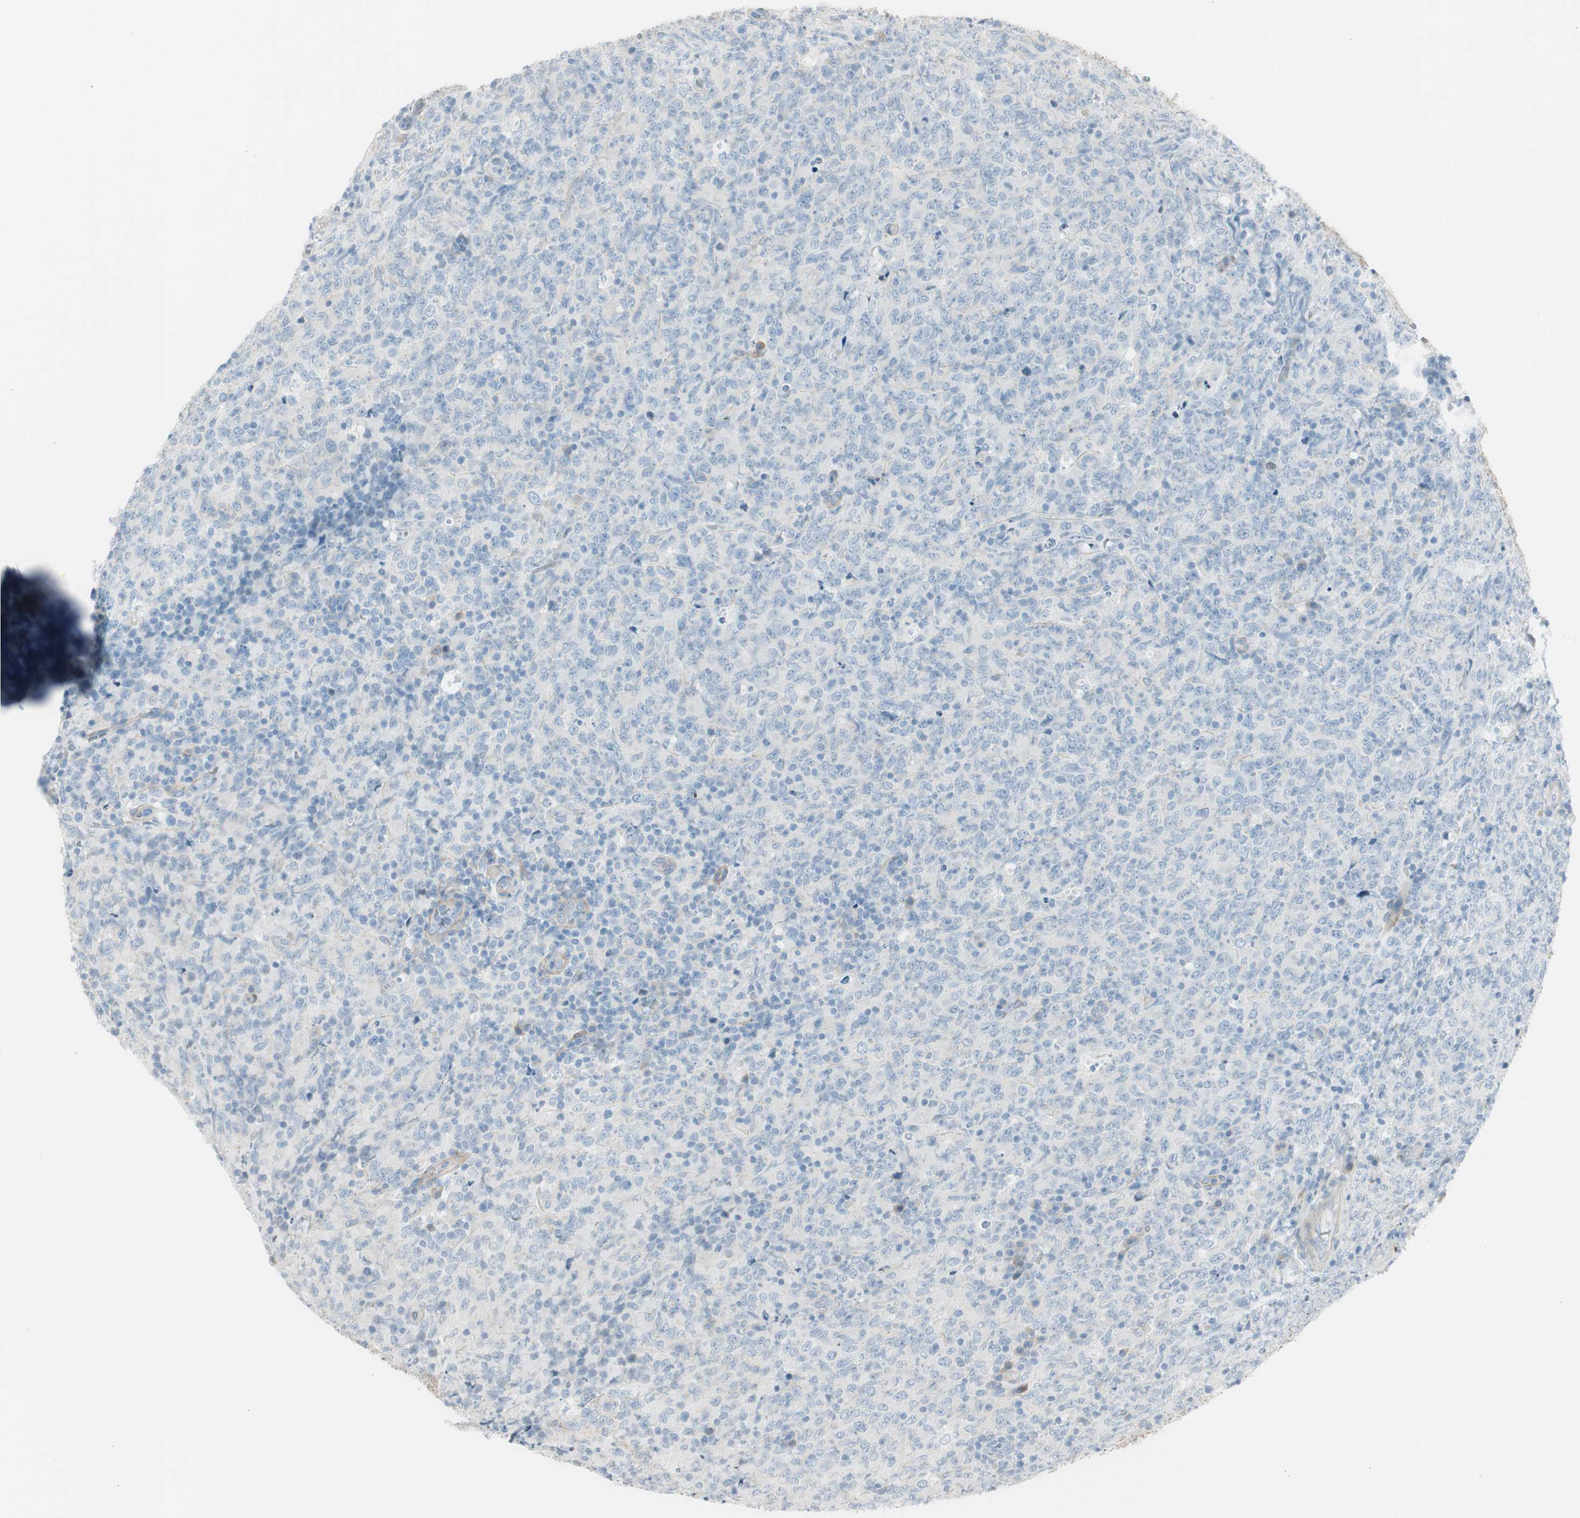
{"staining": {"intensity": "negative", "quantity": "none", "location": "none"}, "tissue": "lymphoma", "cell_type": "Tumor cells", "image_type": "cancer", "snomed": [{"axis": "morphology", "description": "Malignant lymphoma, non-Hodgkin's type, High grade"}, {"axis": "topography", "description": "Tonsil"}], "caption": "There is no significant positivity in tumor cells of high-grade malignant lymphoma, non-Hodgkin's type.", "gene": "CACNA2D1", "patient": {"sex": "female", "age": 36}}